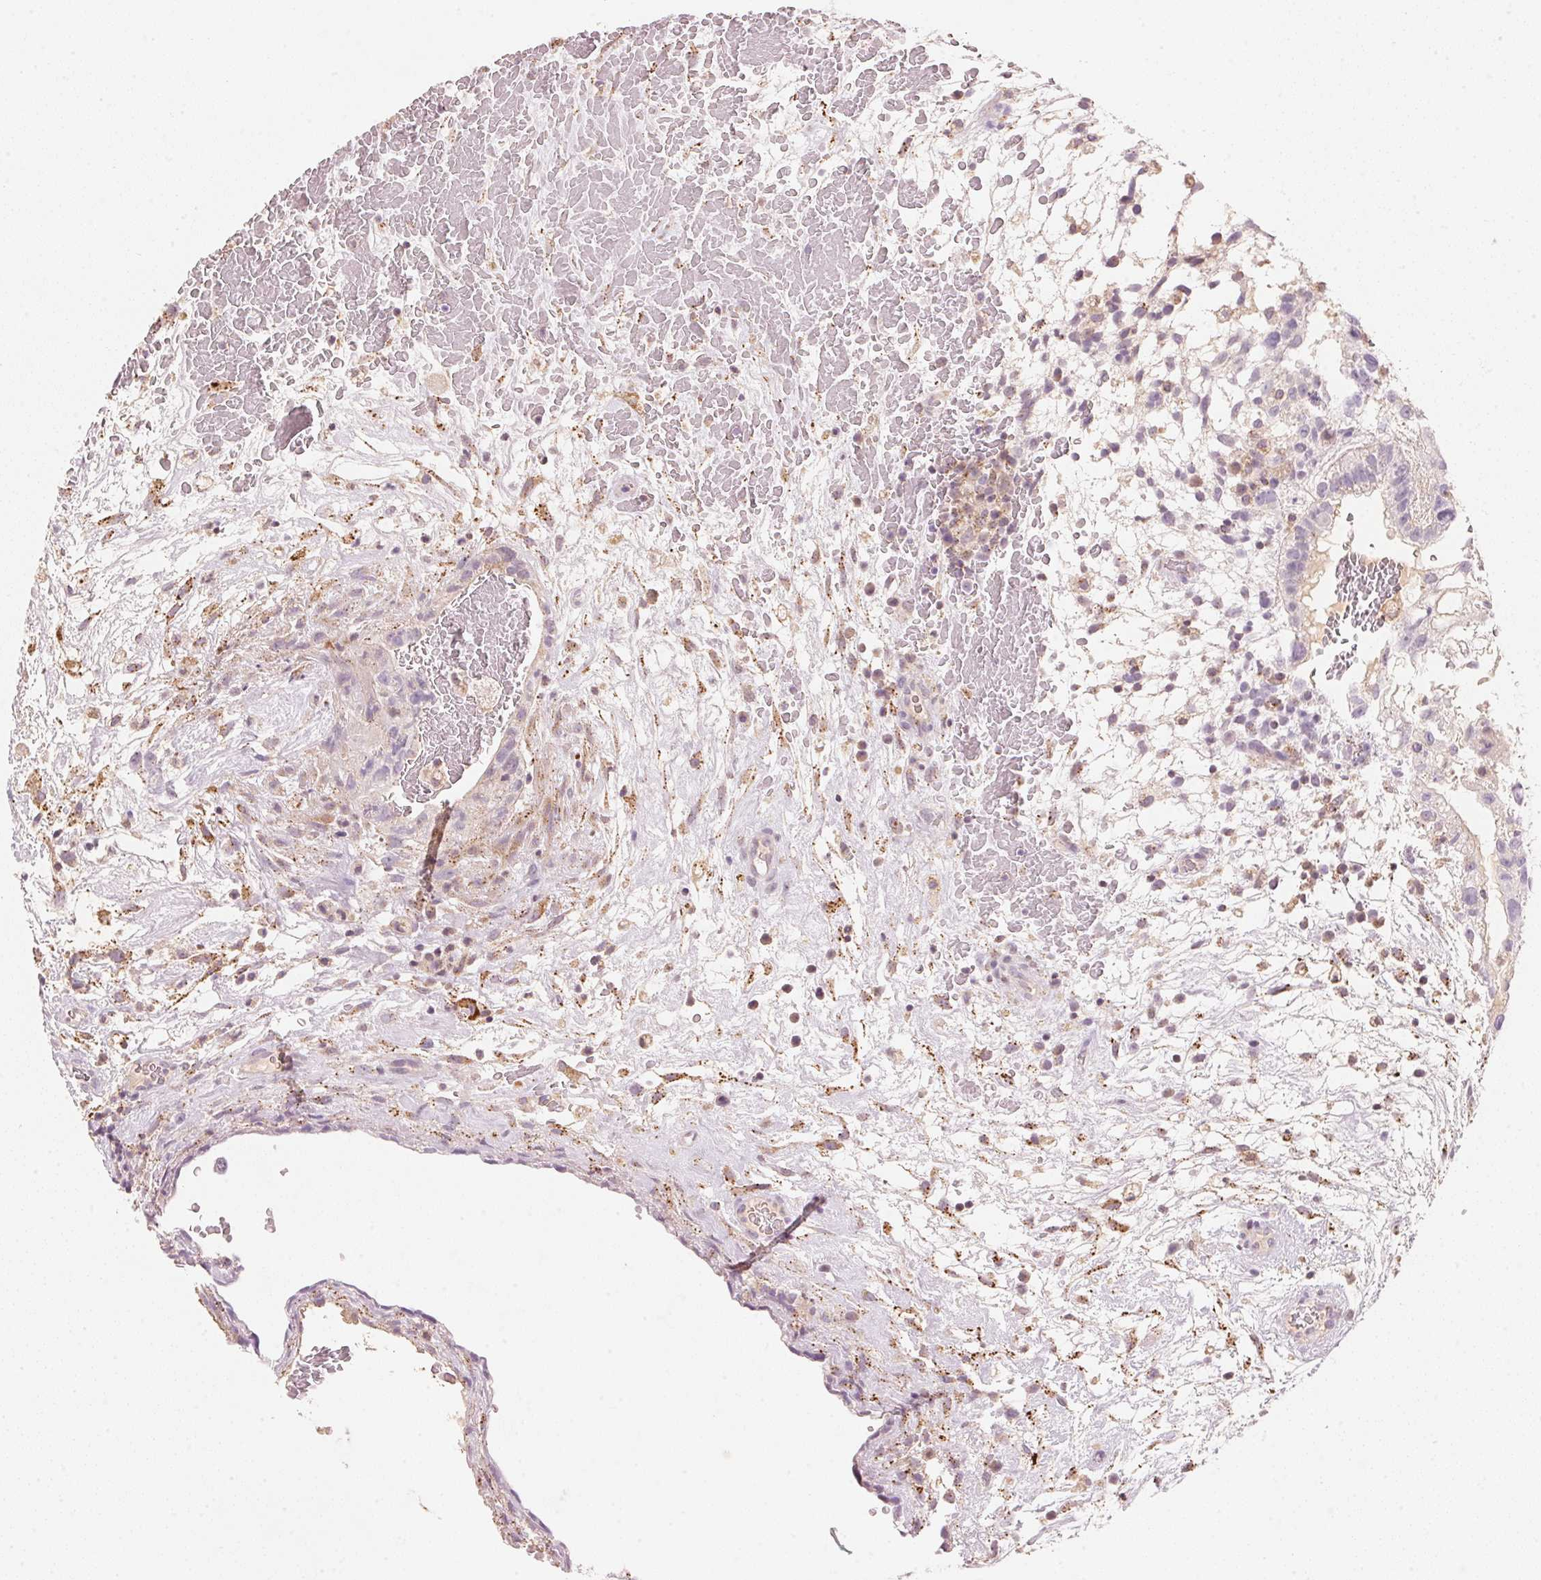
{"staining": {"intensity": "negative", "quantity": "none", "location": "none"}, "tissue": "testis cancer", "cell_type": "Tumor cells", "image_type": "cancer", "snomed": [{"axis": "morphology", "description": "Normal tissue, NOS"}, {"axis": "morphology", "description": "Carcinoma, Embryonal, NOS"}, {"axis": "topography", "description": "Testis"}], "caption": "A high-resolution image shows immunohistochemistry staining of embryonal carcinoma (testis), which demonstrates no significant staining in tumor cells.", "gene": "HOXB13", "patient": {"sex": "male", "age": 32}}